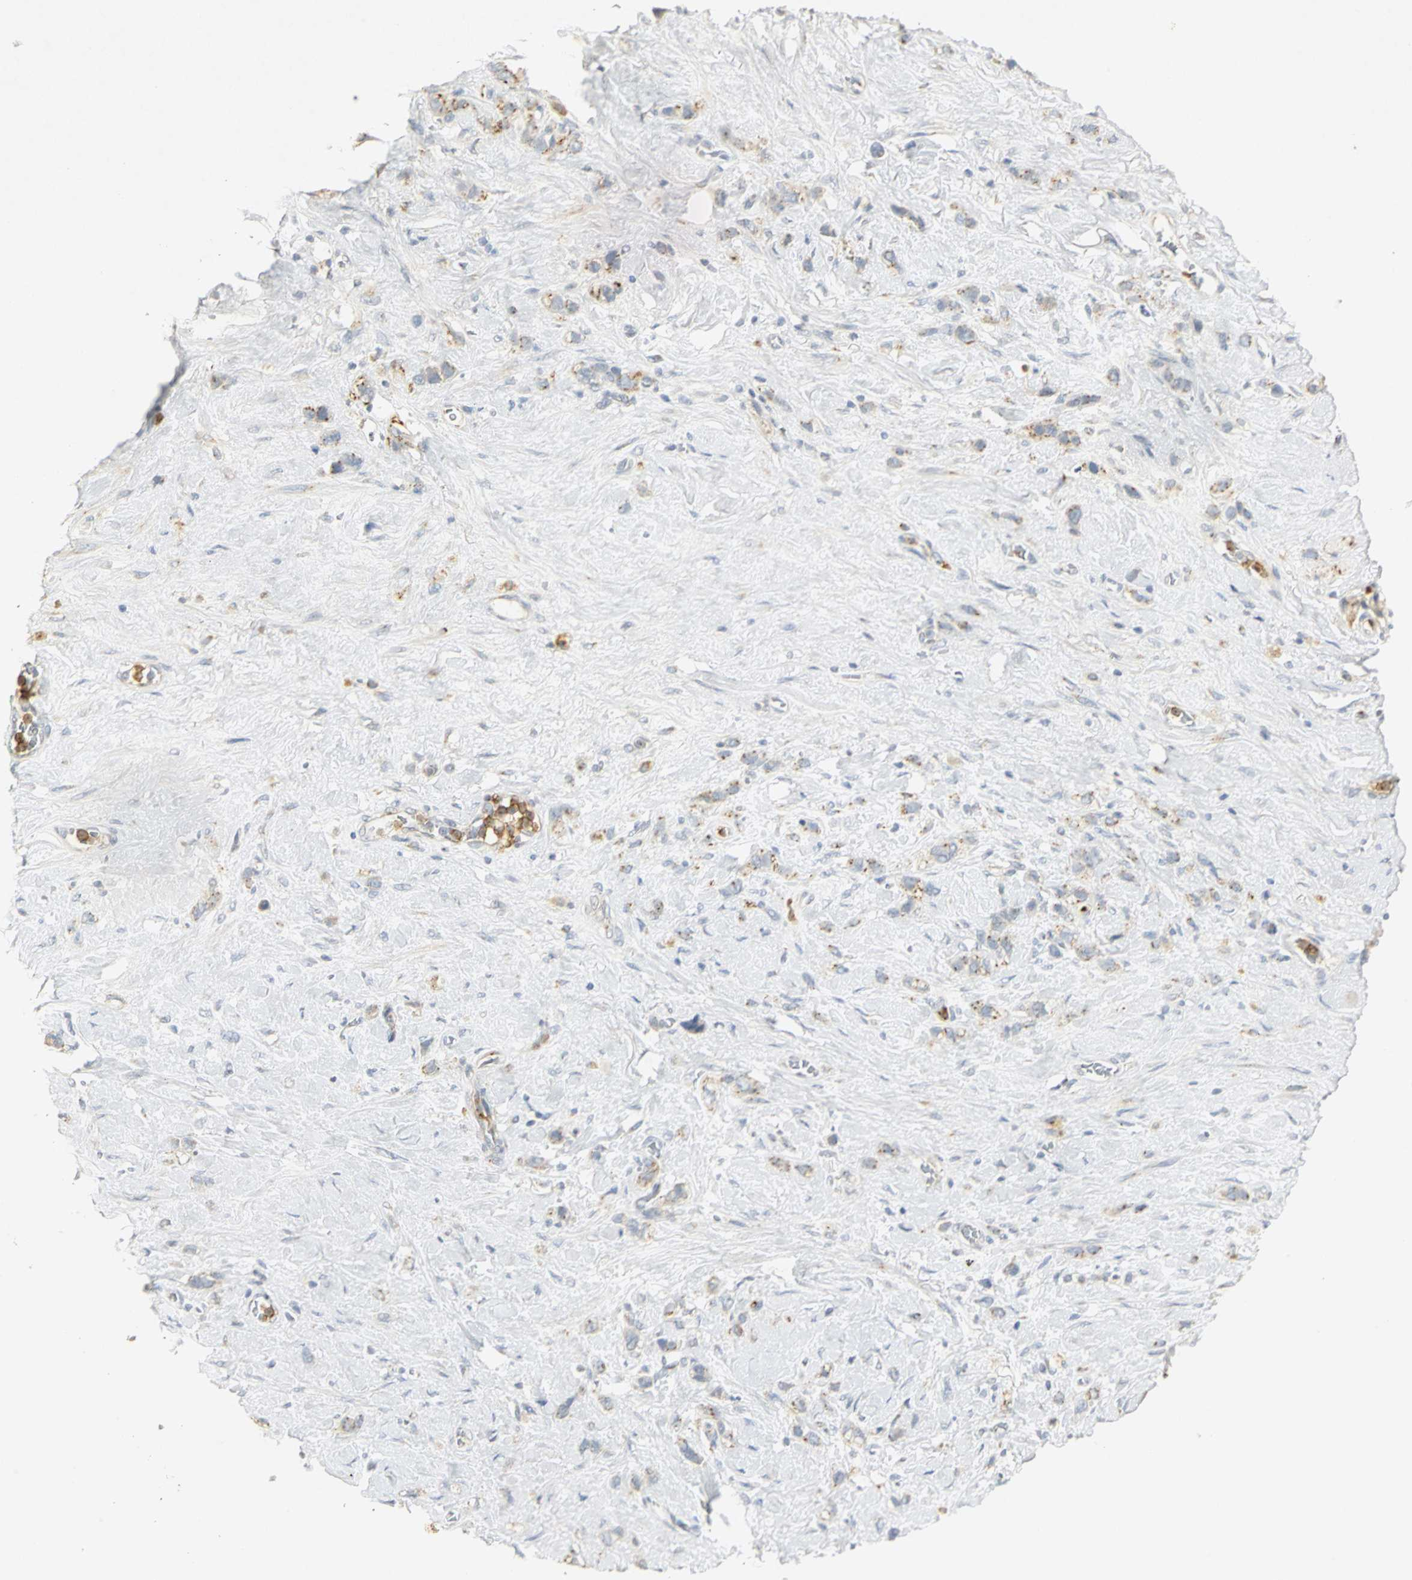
{"staining": {"intensity": "weak", "quantity": "25%-75%", "location": "cytoplasmic/membranous"}, "tissue": "stomach cancer", "cell_type": "Tumor cells", "image_type": "cancer", "snomed": [{"axis": "morphology", "description": "Normal tissue, NOS"}, {"axis": "morphology", "description": "Adenocarcinoma, NOS"}, {"axis": "morphology", "description": "Adenocarcinoma, High grade"}, {"axis": "topography", "description": "Stomach, upper"}, {"axis": "topography", "description": "Stomach"}], "caption": "Human stomach cancer stained with a brown dye demonstrates weak cytoplasmic/membranous positive positivity in approximately 25%-75% of tumor cells.", "gene": "TM9SF2", "patient": {"sex": "female", "age": 65}}